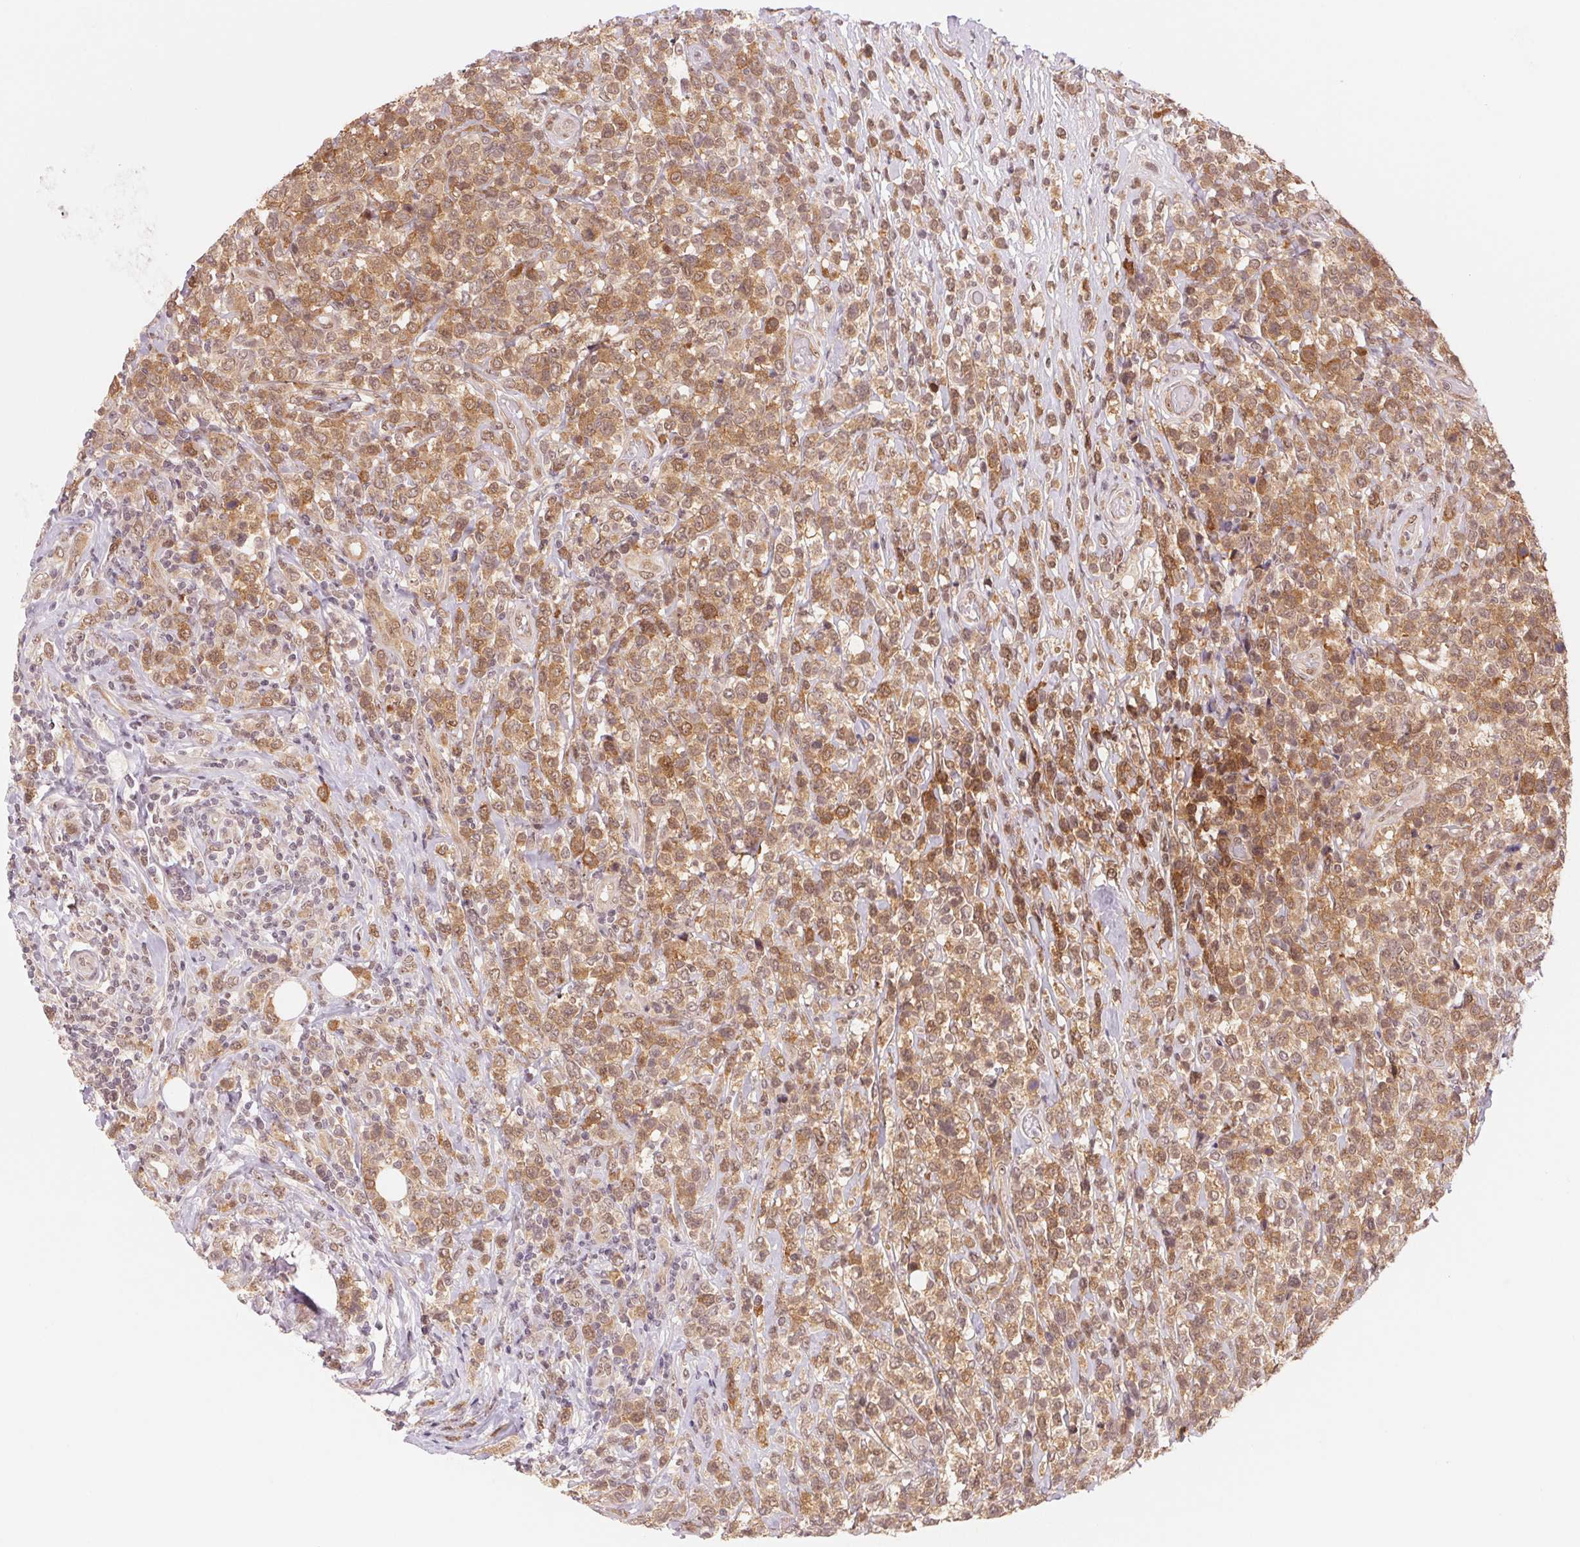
{"staining": {"intensity": "moderate", "quantity": ">75%", "location": "cytoplasmic/membranous,nuclear"}, "tissue": "lymphoma", "cell_type": "Tumor cells", "image_type": "cancer", "snomed": [{"axis": "morphology", "description": "Malignant lymphoma, non-Hodgkin's type, High grade"}, {"axis": "topography", "description": "Soft tissue"}], "caption": "Immunohistochemical staining of high-grade malignant lymphoma, non-Hodgkin's type exhibits medium levels of moderate cytoplasmic/membranous and nuclear staining in about >75% of tumor cells.", "gene": "DNAJB6", "patient": {"sex": "female", "age": 56}}